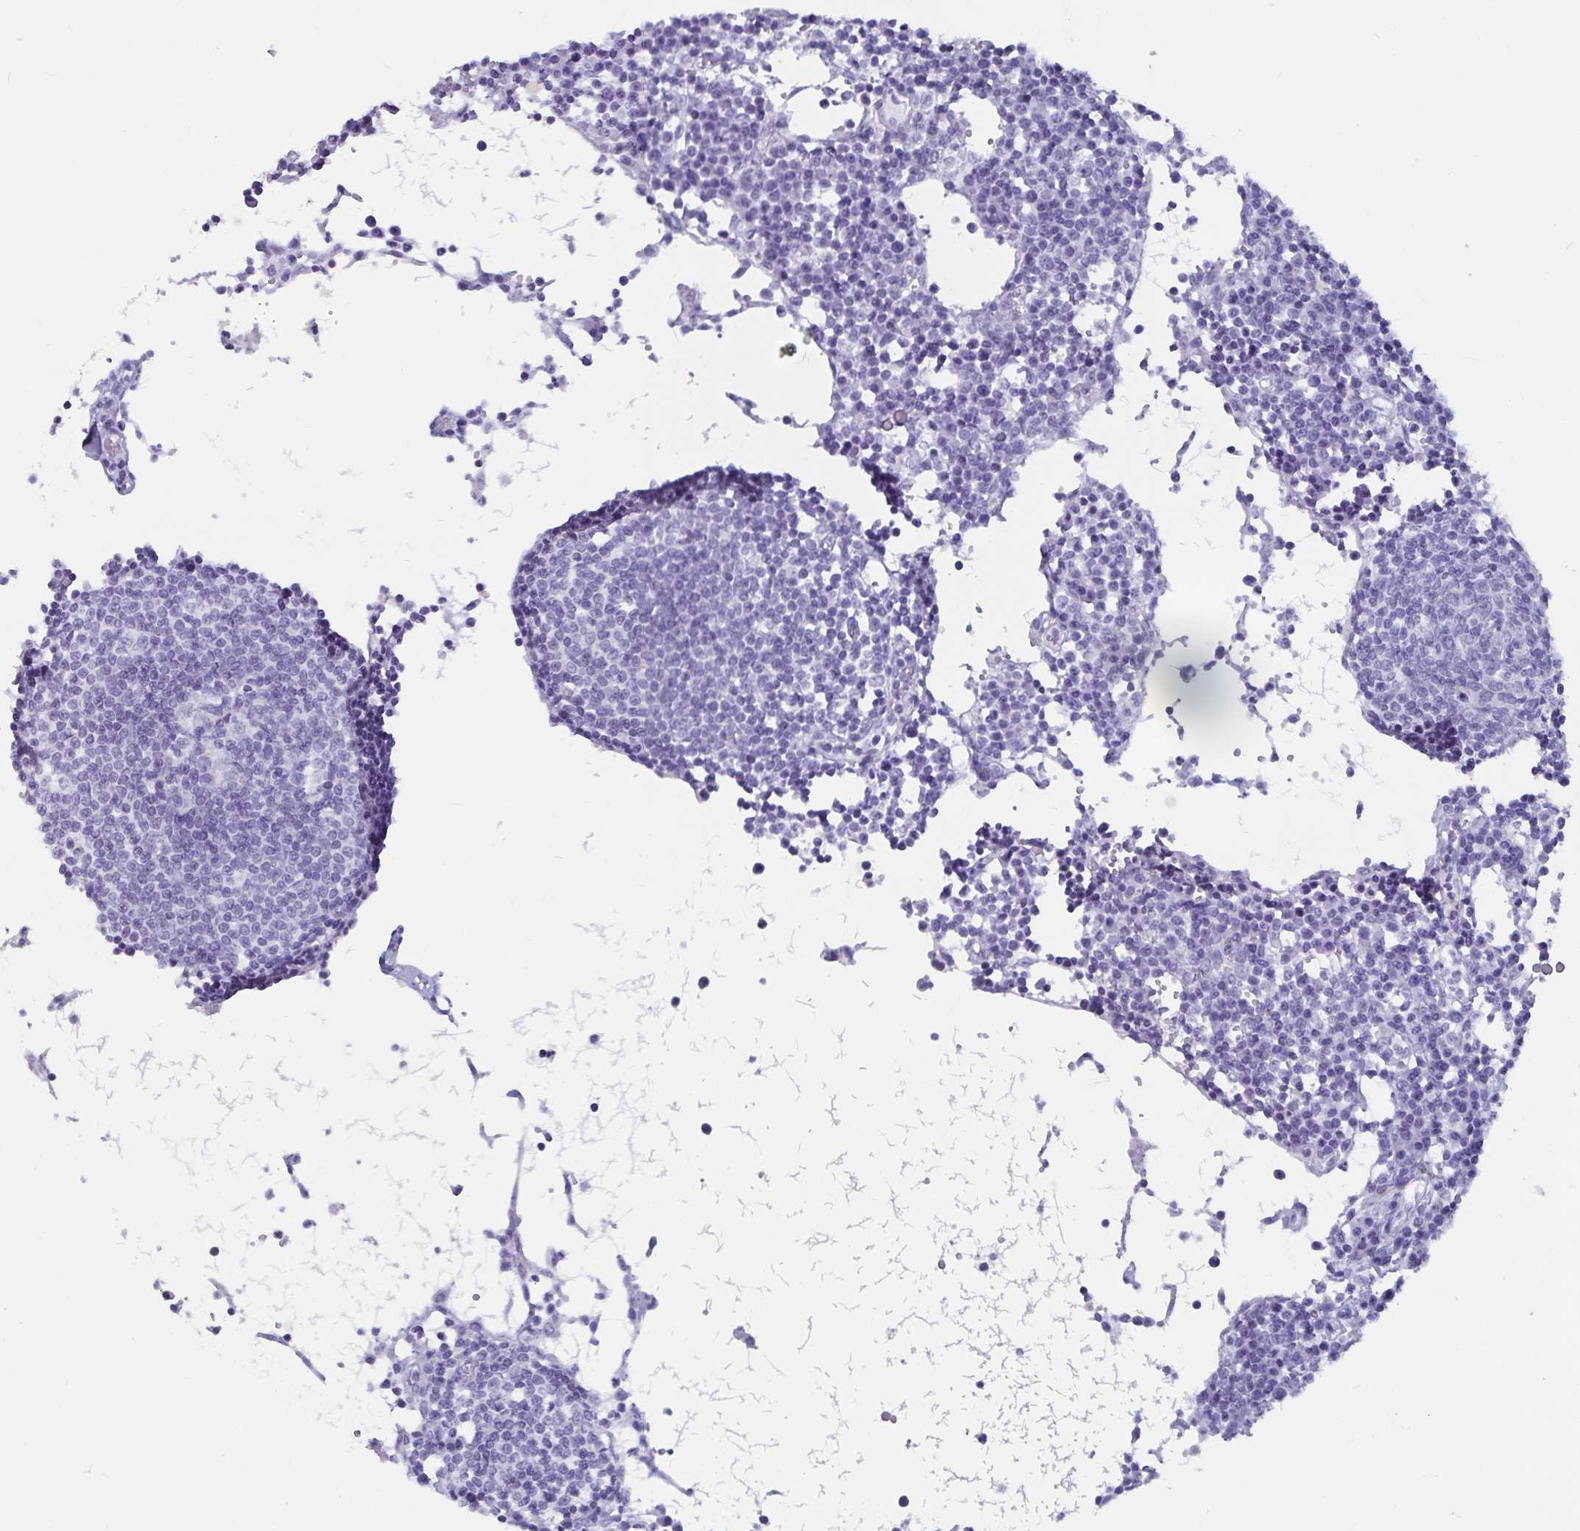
{"staining": {"intensity": "negative", "quantity": "none", "location": "none"}, "tissue": "lymph node", "cell_type": "Germinal center cells", "image_type": "normal", "snomed": [{"axis": "morphology", "description": "Normal tissue, NOS"}, {"axis": "topography", "description": "Lymph node"}], "caption": "This is an immunohistochemistry (IHC) micrograph of normal lymph node. There is no staining in germinal center cells.", "gene": "GPR137", "patient": {"sex": "female", "age": 78}}